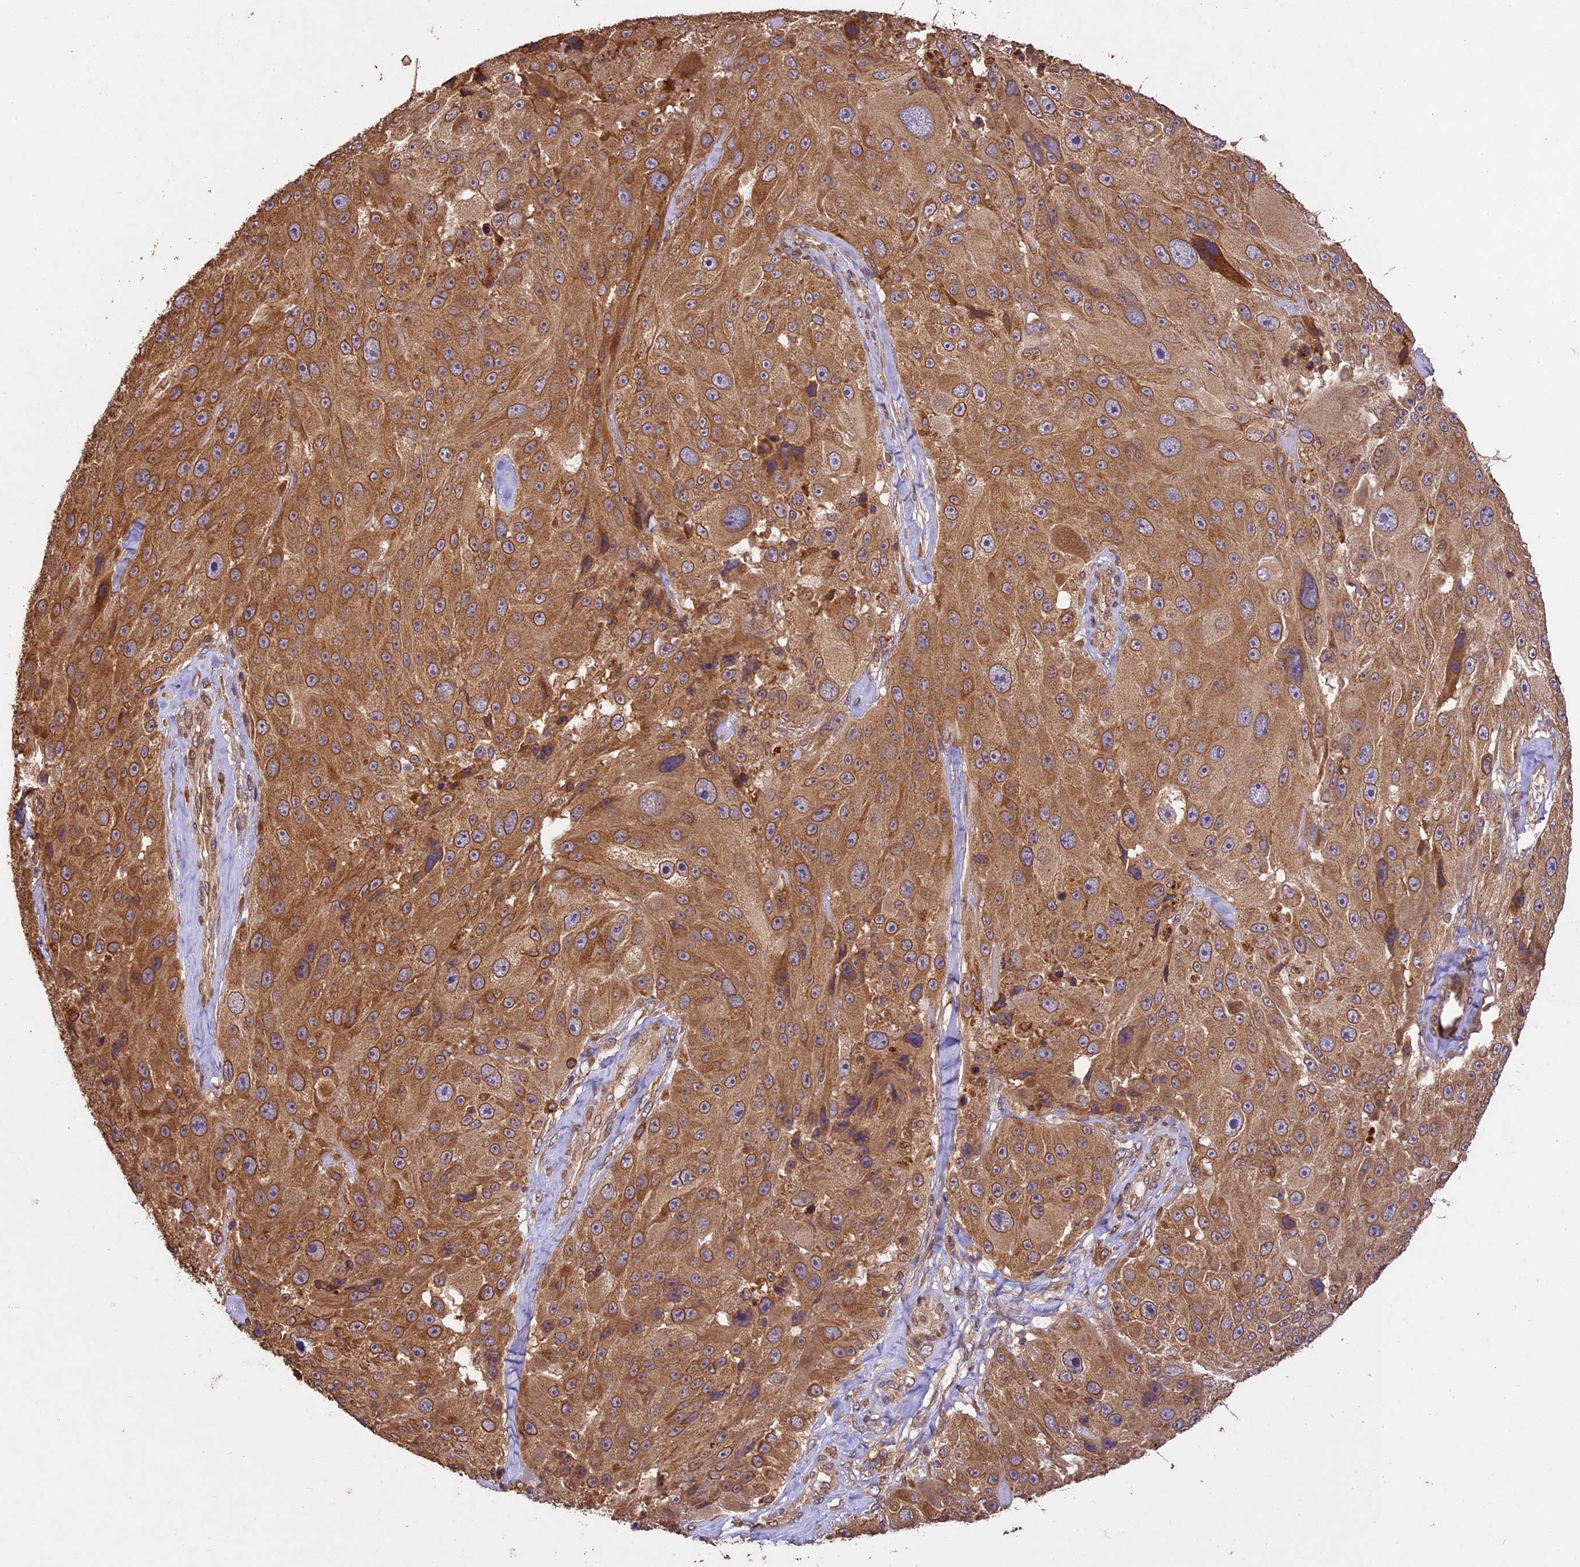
{"staining": {"intensity": "moderate", "quantity": ">75%", "location": "cytoplasmic/membranous"}, "tissue": "melanoma", "cell_type": "Tumor cells", "image_type": "cancer", "snomed": [{"axis": "morphology", "description": "Malignant melanoma, Metastatic site"}, {"axis": "topography", "description": "Lymph node"}], "caption": "Human malignant melanoma (metastatic site) stained with a brown dye reveals moderate cytoplasmic/membranous positive staining in approximately >75% of tumor cells.", "gene": "BRAP", "patient": {"sex": "male", "age": 62}}